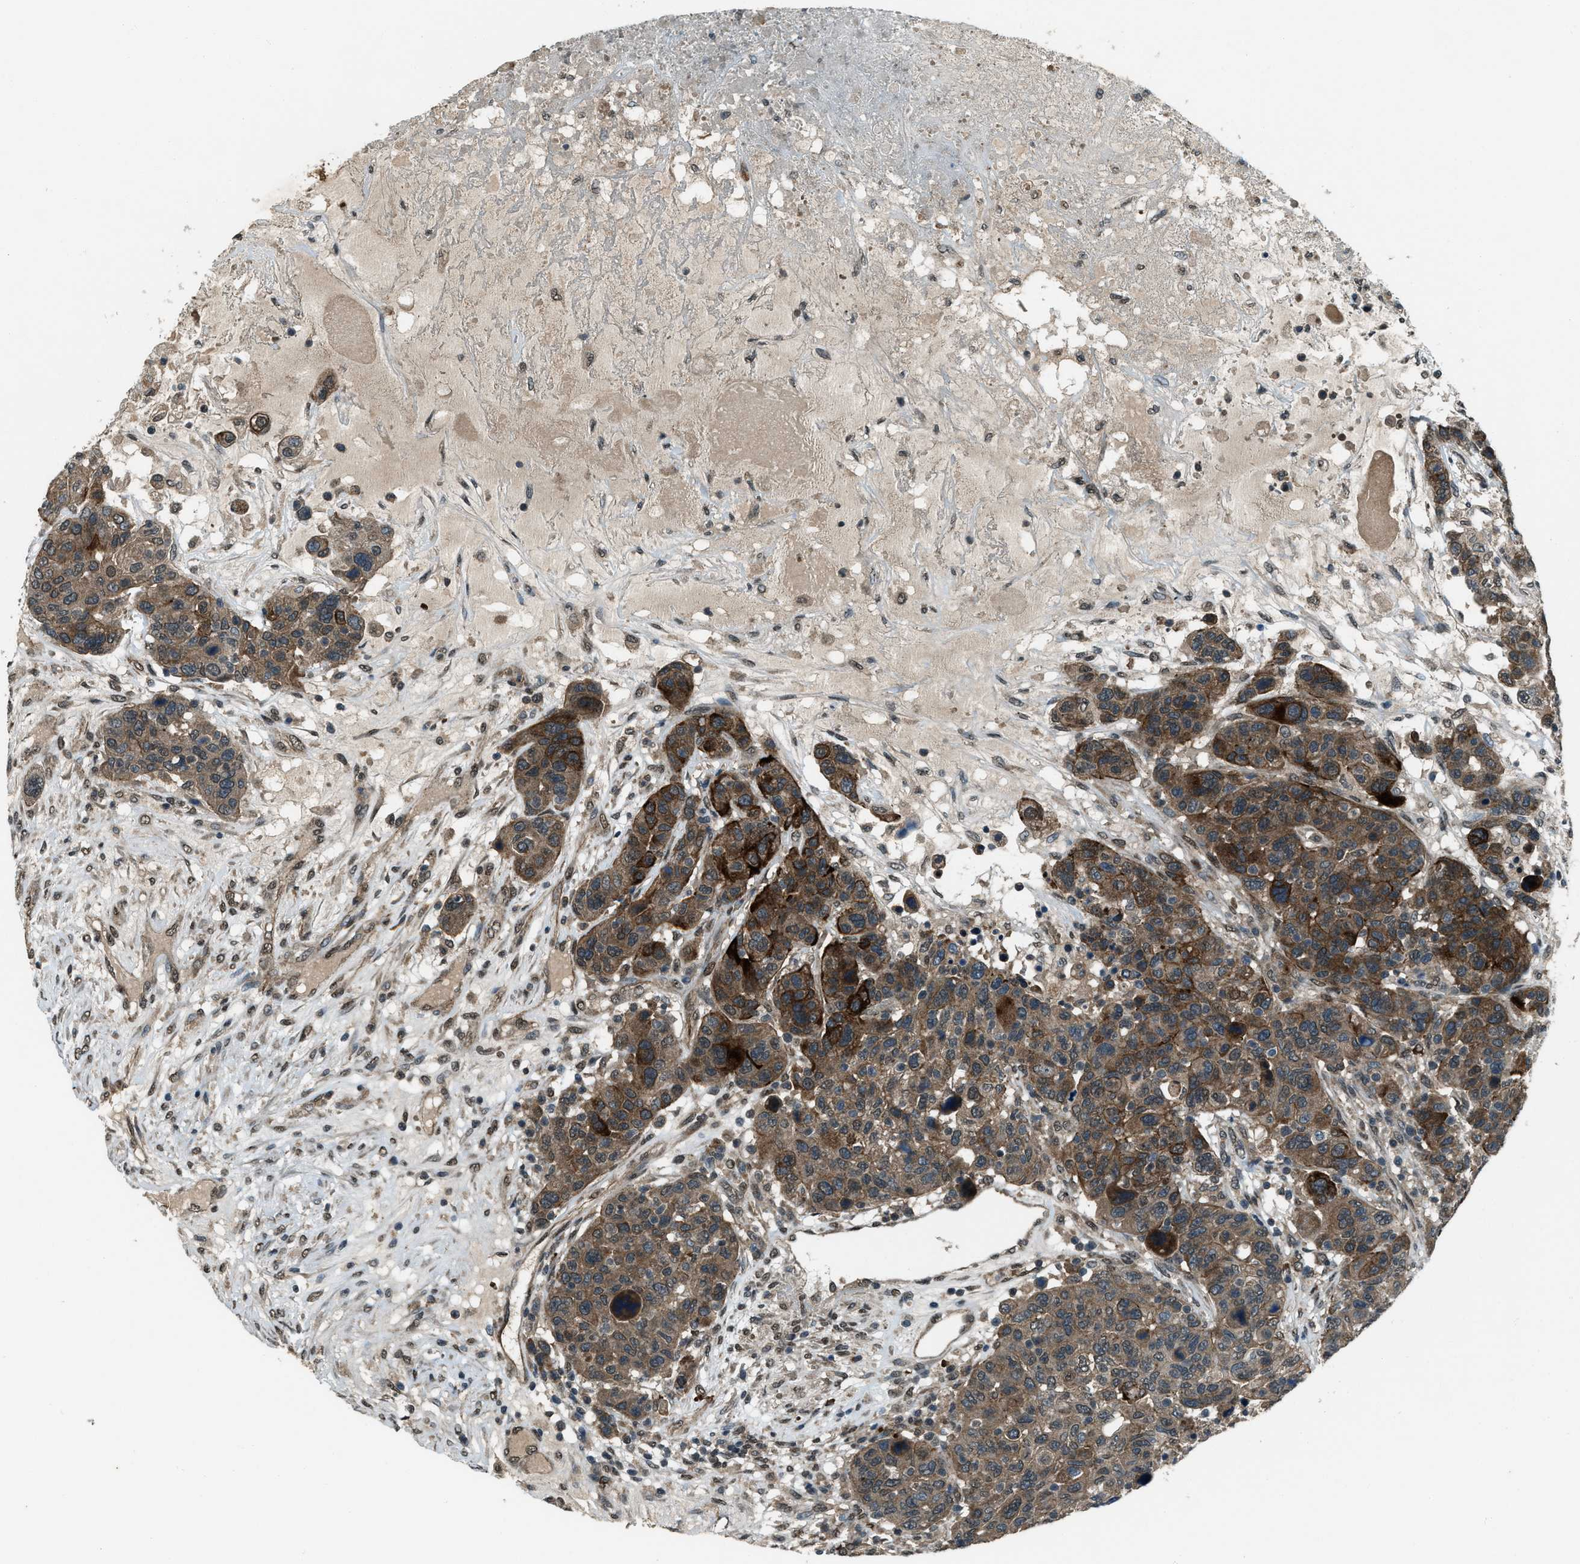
{"staining": {"intensity": "moderate", "quantity": ">75%", "location": "cytoplasmic/membranous"}, "tissue": "breast cancer", "cell_type": "Tumor cells", "image_type": "cancer", "snomed": [{"axis": "morphology", "description": "Duct carcinoma"}, {"axis": "topography", "description": "Breast"}], "caption": "Immunohistochemistry histopathology image of neoplastic tissue: human breast cancer (intraductal carcinoma) stained using immunohistochemistry (IHC) shows medium levels of moderate protein expression localized specifically in the cytoplasmic/membranous of tumor cells, appearing as a cytoplasmic/membranous brown color.", "gene": "SVIL", "patient": {"sex": "female", "age": 37}}